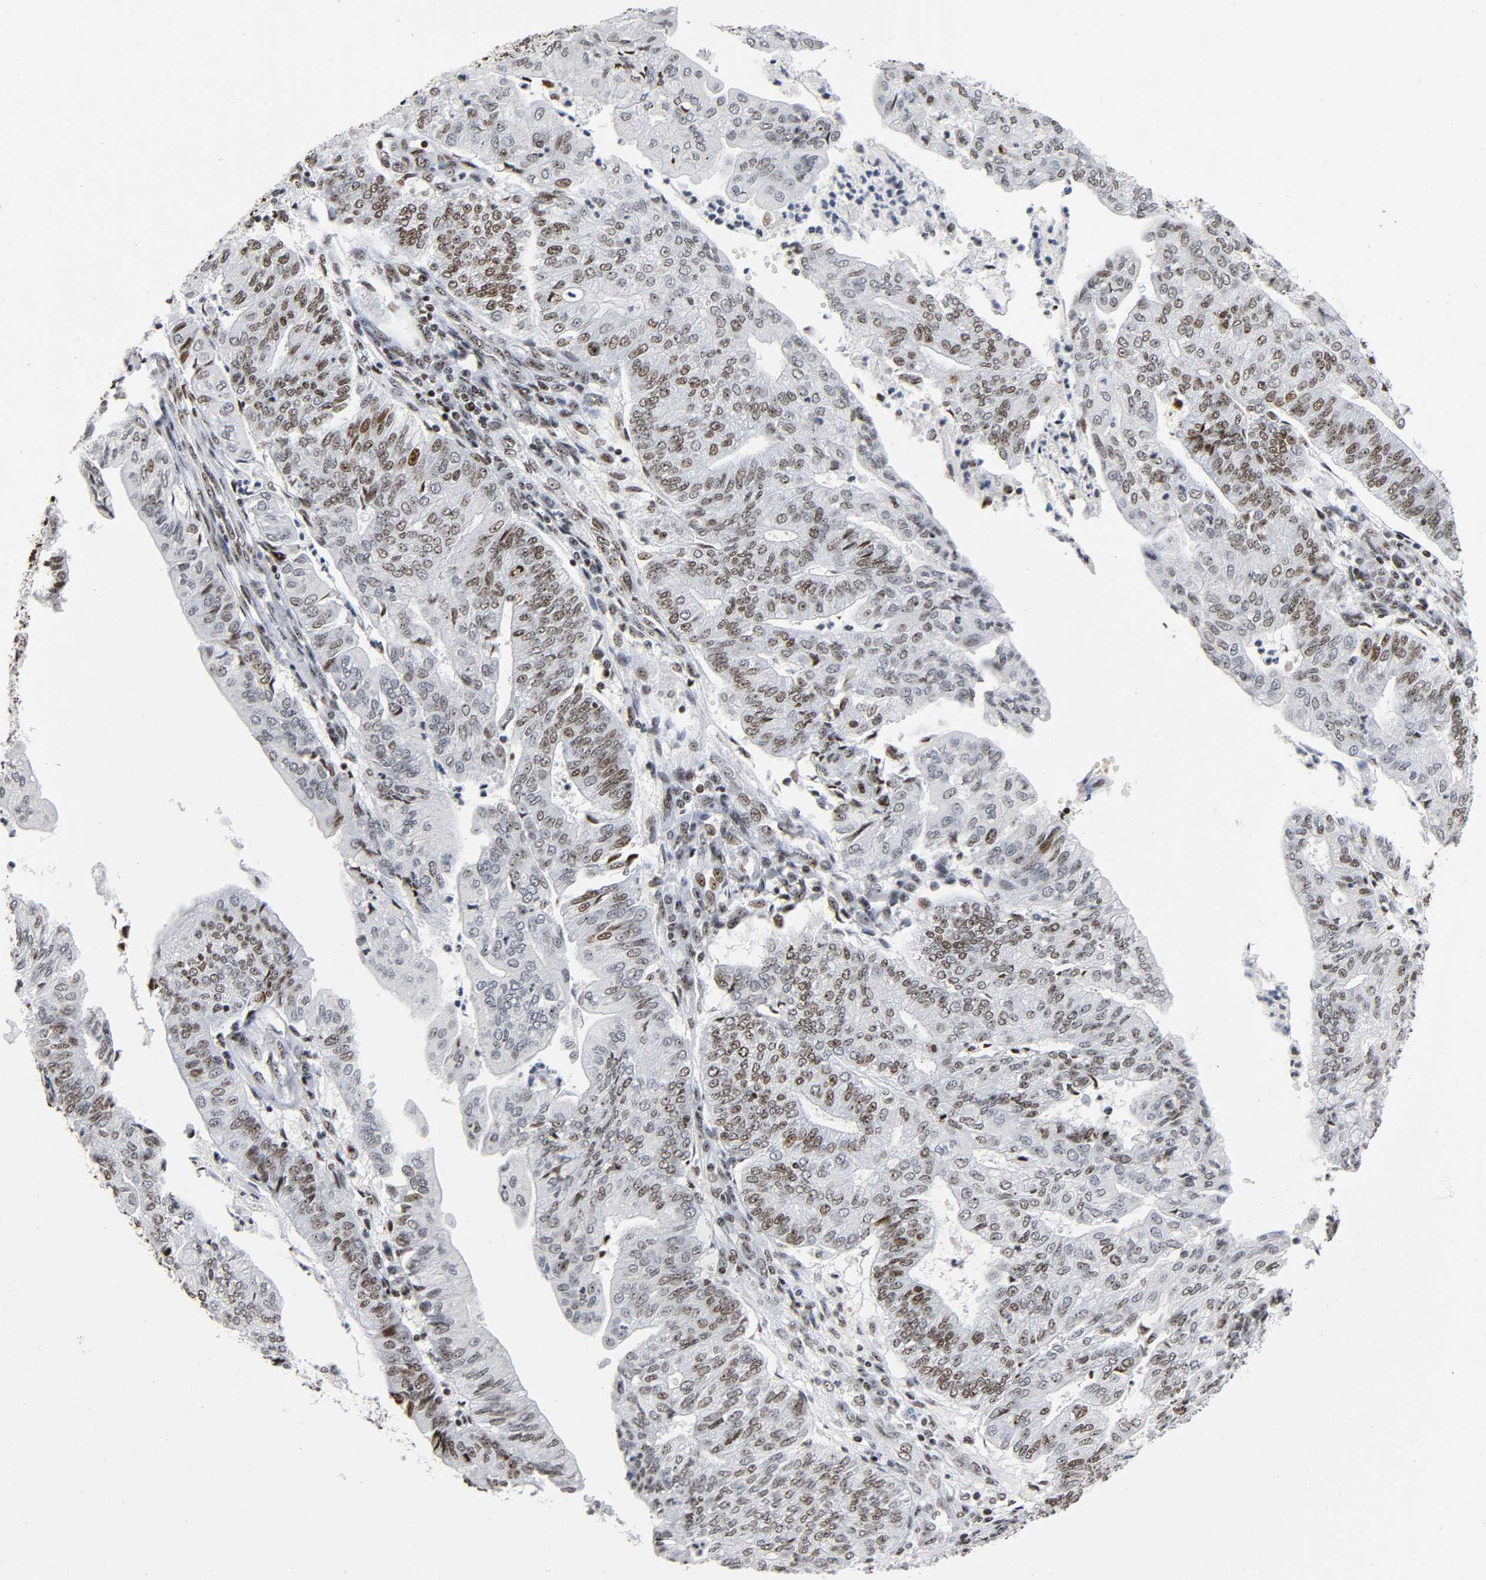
{"staining": {"intensity": "moderate", "quantity": "25%-75%", "location": "nuclear"}, "tissue": "endometrial cancer", "cell_type": "Tumor cells", "image_type": "cancer", "snomed": [{"axis": "morphology", "description": "Adenocarcinoma, NOS"}, {"axis": "topography", "description": "Endometrium"}], "caption": "Immunohistochemical staining of human endometrial cancer shows medium levels of moderate nuclear protein positivity in approximately 25%-75% of tumor cells.", "gene": "UBTF", "patient": {"sex": "female", "age": 59}}